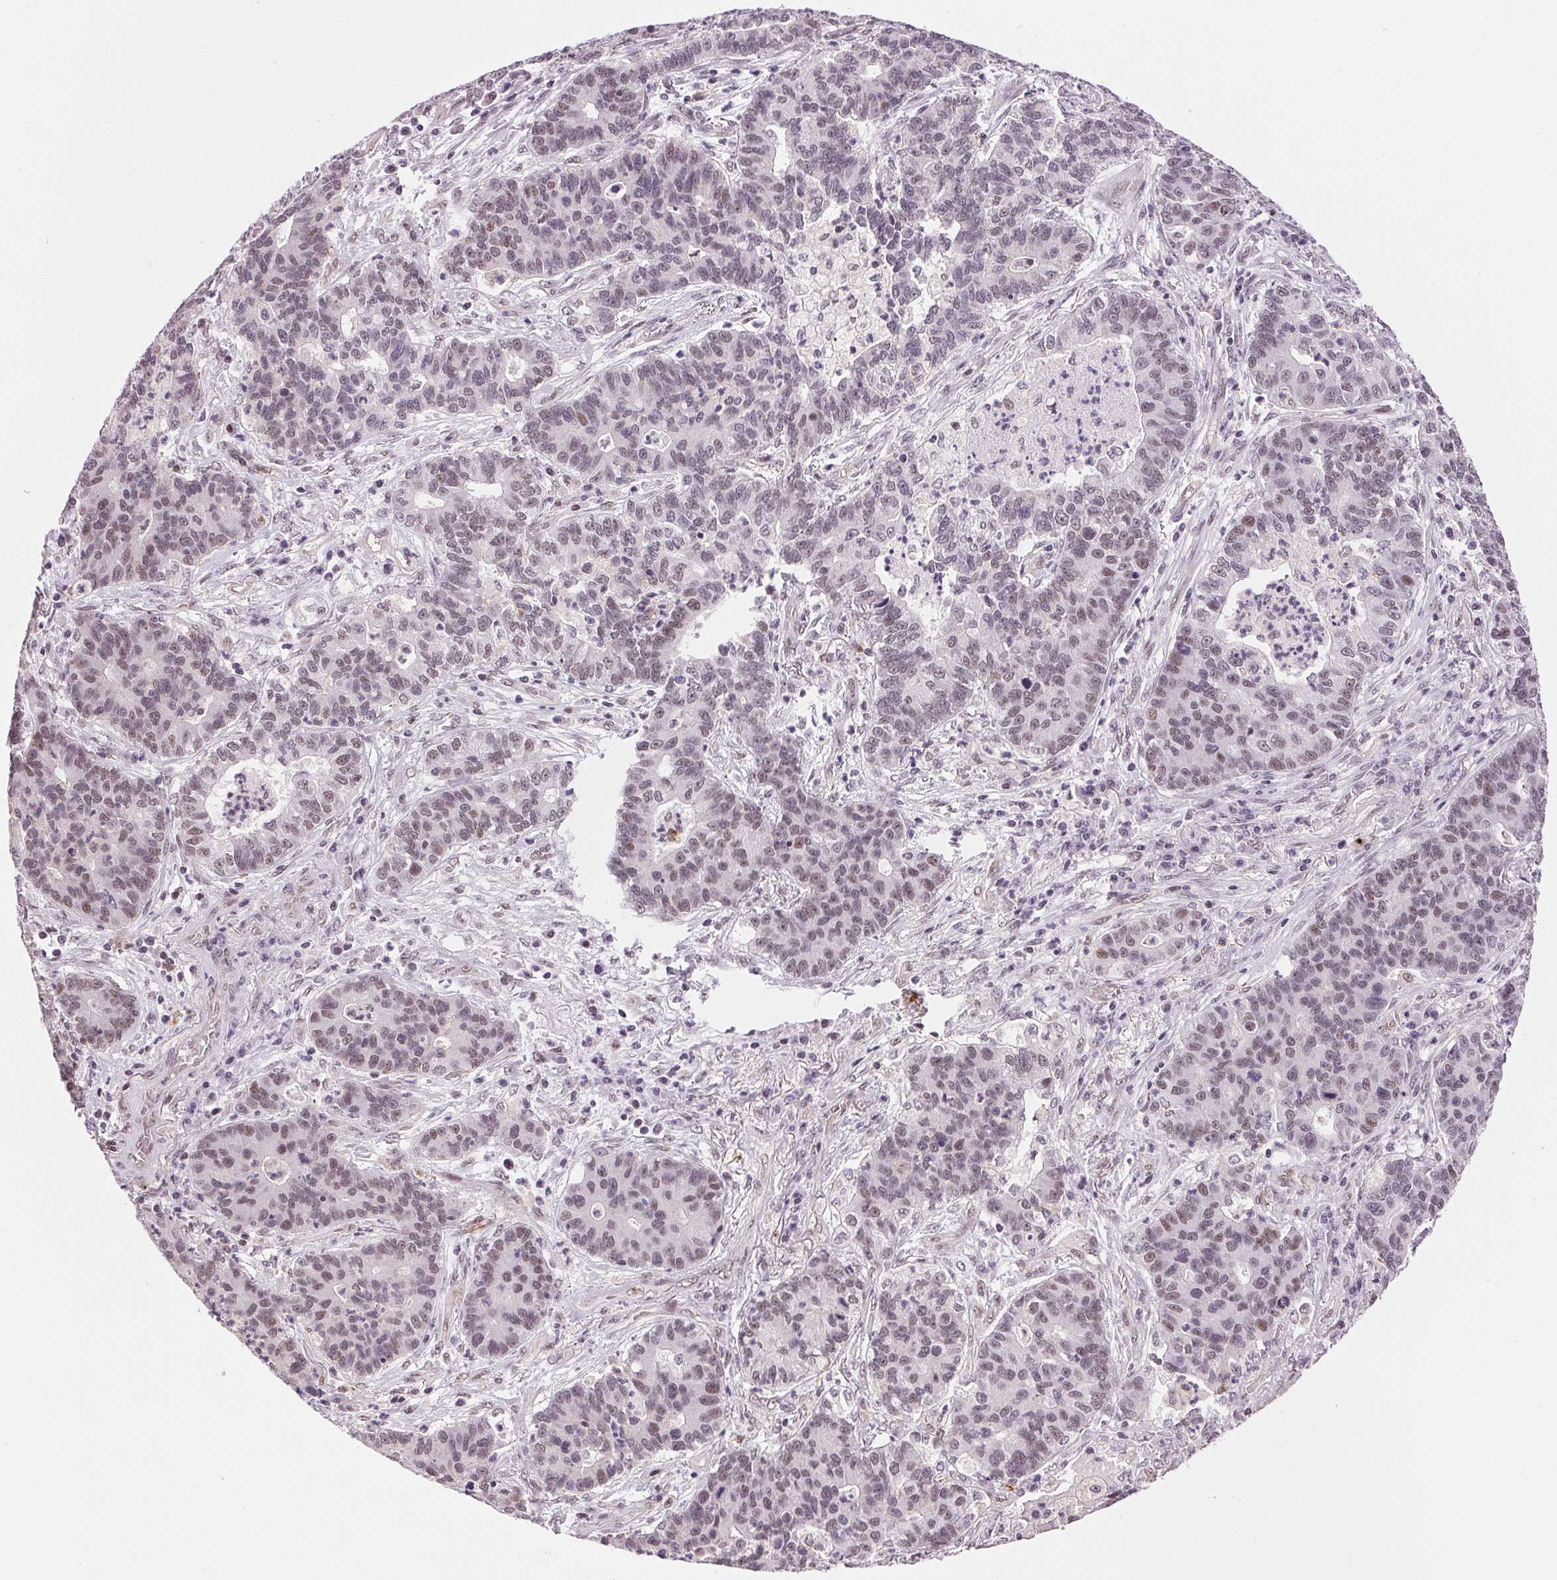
{"staining": {"intensity": "weak", "quantity": "<25%", "location": "nuclear"}, "tissue": "lung cancer", "cell_type": "Tumor cells", "image_type": "cancer", "snomed": [{"axis": "morphology", "description": "Adenocarcinoma, NOS"}, {"axis": "topography", "description": "Lung"}], "caption": "Immunohistochemical staining of human lung cancer displays no significant expression in tumor cells. Nuclei are stained in blue.", "gene": "HNRNPDL", "patient": {"sex": "female", "age": 57}}